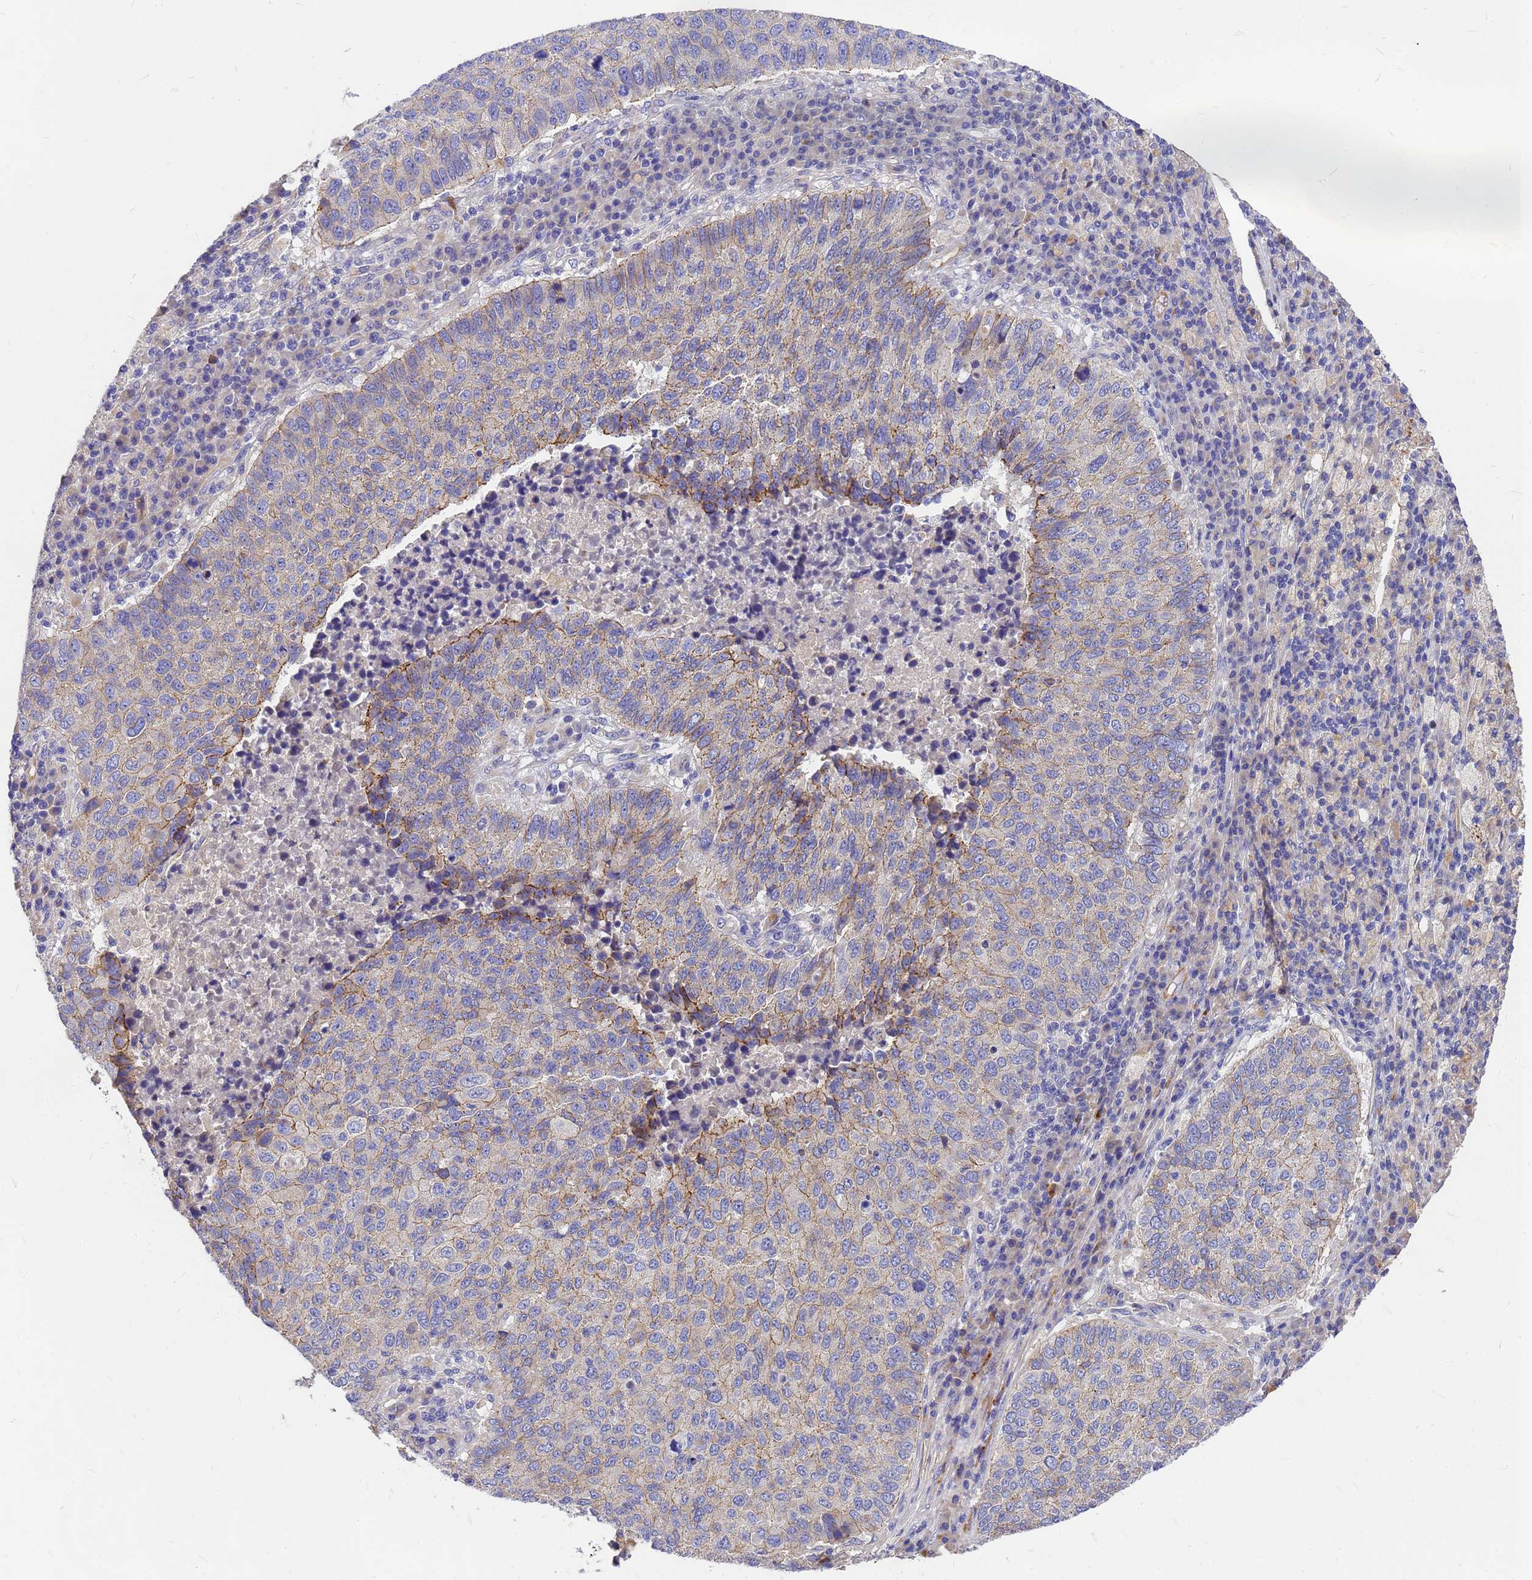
{"staining": {"intensity": "weak", "quantity": "25%-75%", "location": "cytoplasmic/membranous"}, "tissue": "lung cancer", "cell_type": "Tumor cells", "image_type": "cancer", "snomed": [{"axis": "morphology", "description": "Squamous cell carcinoma, NOS"}, {"axis": "topography", "description": "Lung"}], "caption": "Brown immunohistochemical staining in lung cancer (squamous cell carcinoma) exhibits weak cytoplasmic/membranous staining in about 25%-75% of tumor cells. (Stains: DAB in brown, nuclei in blue, Microscopy: brightfield microscopy at high magnification).", "gene": "FBXW5", "patient": {"sex": "male", "age": 73}}